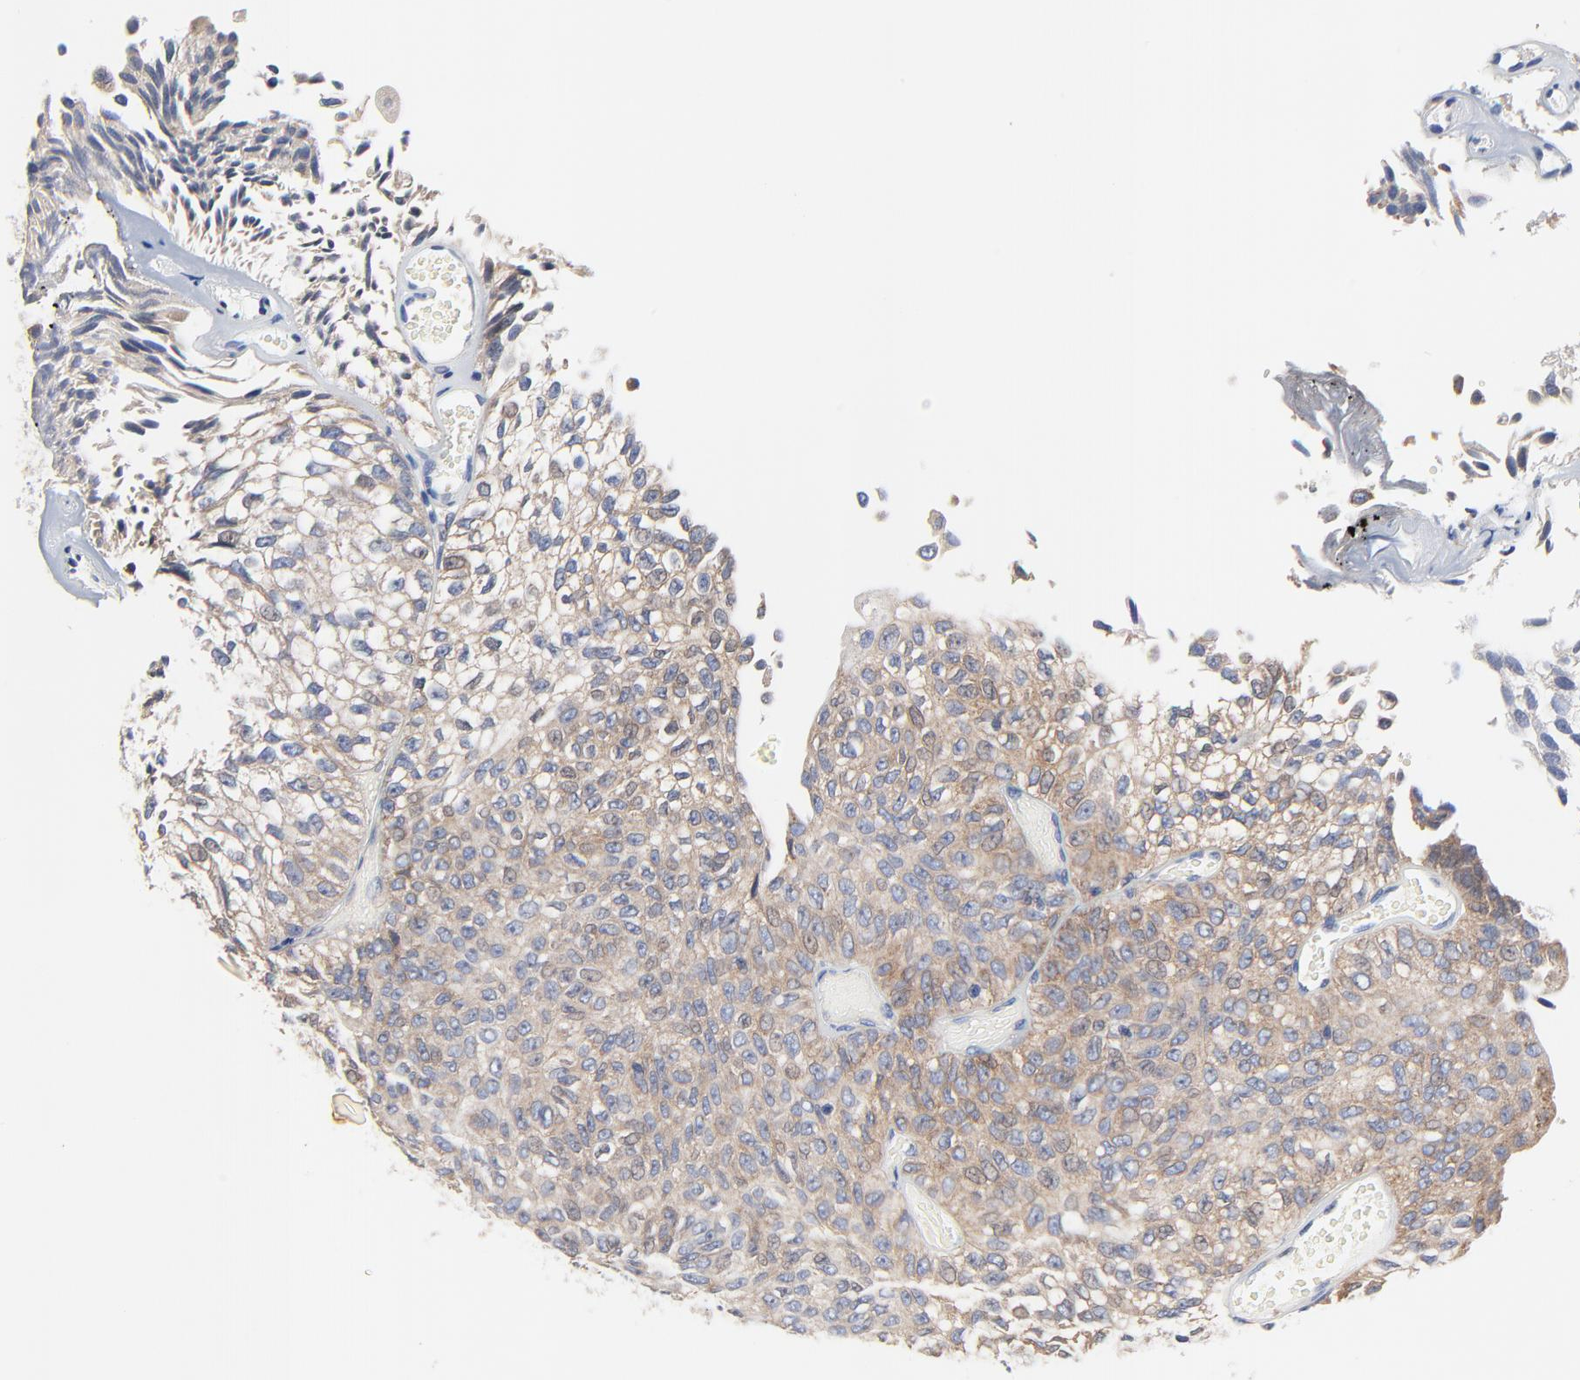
{"staining": {"intensity": "weak", "quantity": "25%-75%", "location": "cytoplasmic/membranous"}, "tissue": "urothelial cancer", "cell_type": "Tumor cells", "image_type": "cancer", "snomed": [{"axis": "morphology", "description": "Urothelial carcinoma, Low grade"}, {"axis": "topography", "description": "Urinary bladder"}], "caption": "Immunohistochemical staining of low-grade urothelial carcinoma shows weak cytoplasmic/membranous protein expression in approximately 25%-75% of tumor cells.", "gene": "VAV2", "patient": {"sex": "male", "age": 76}}